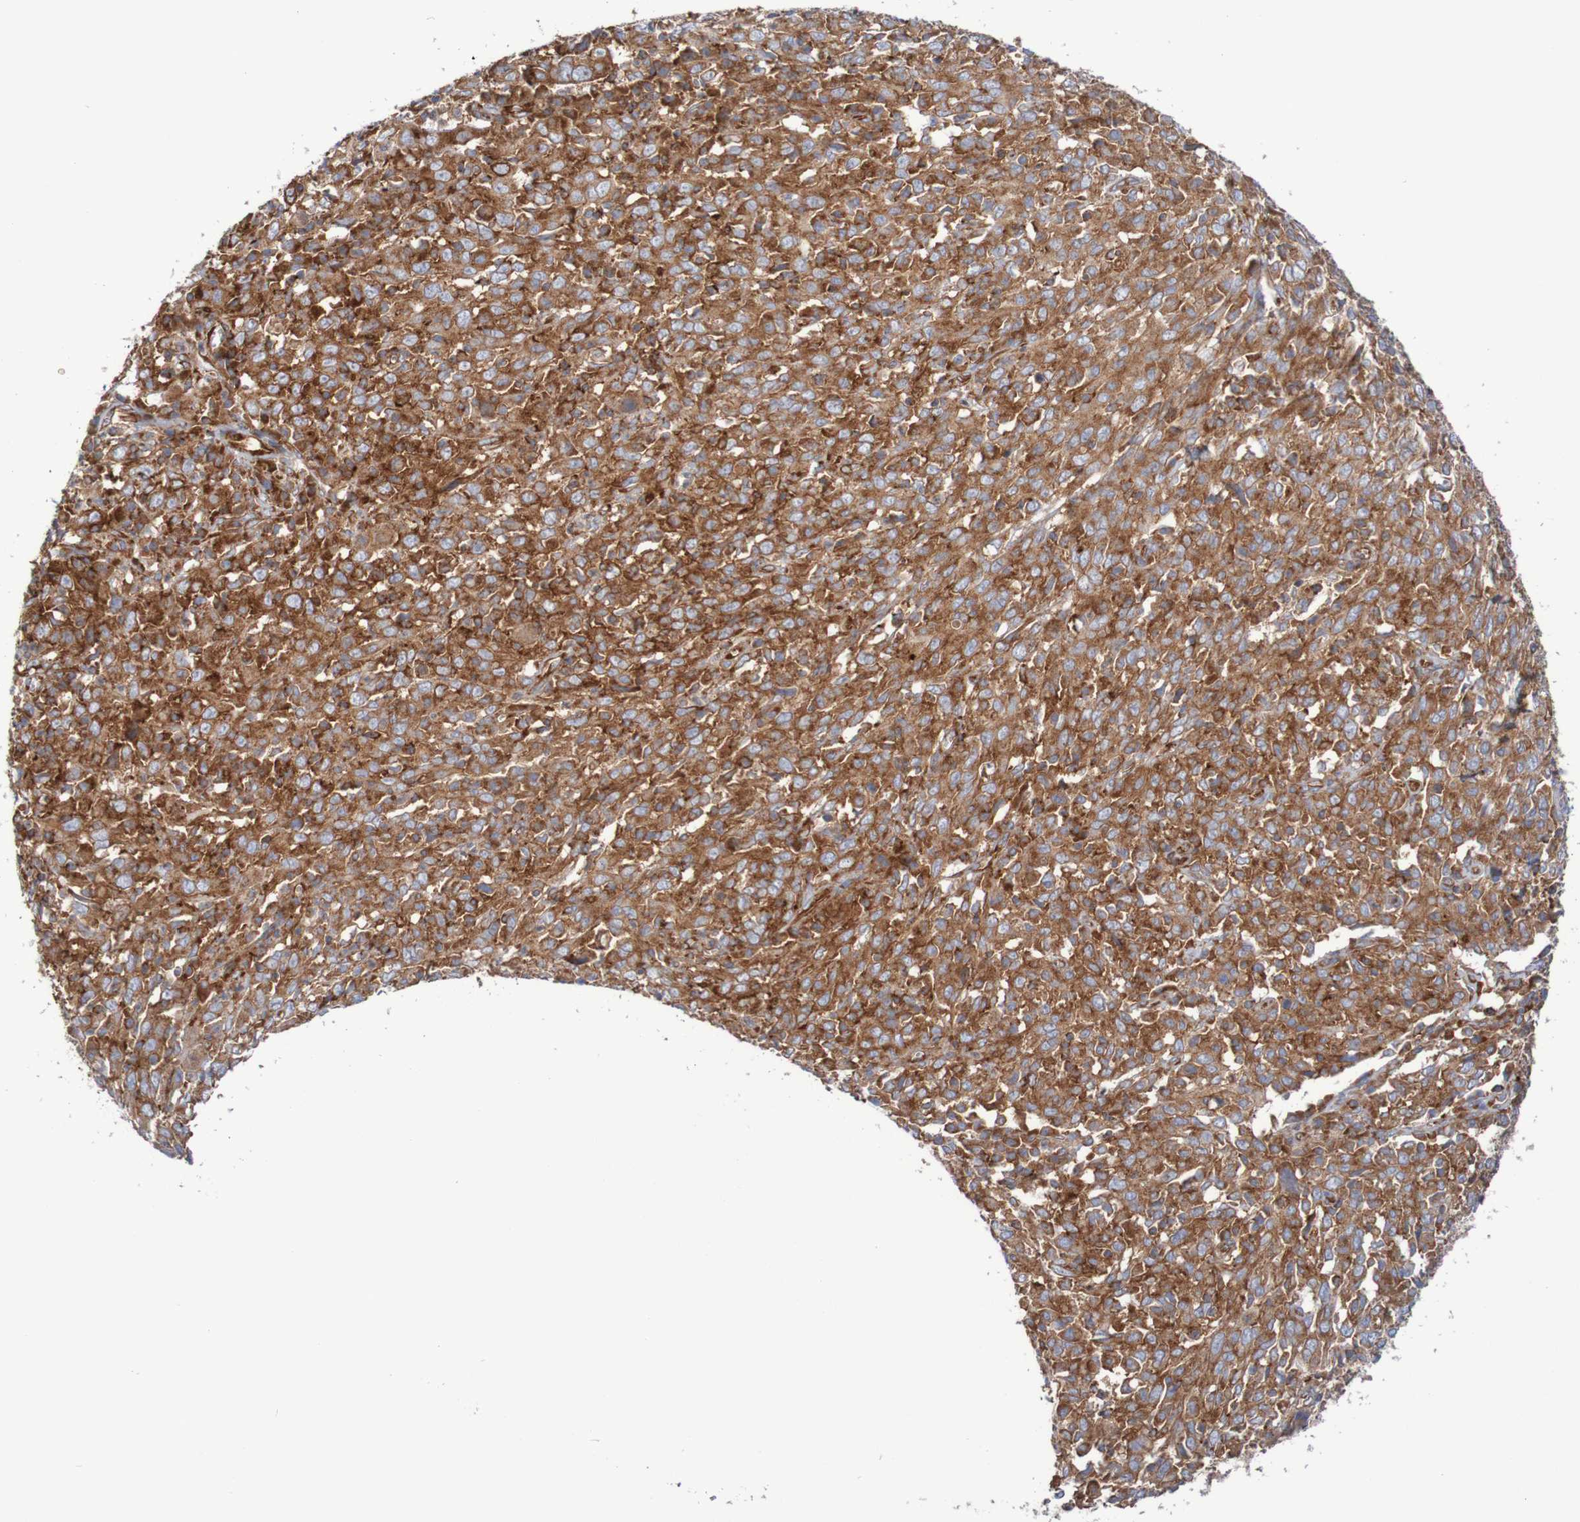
{"staining": {"intensity": "moderate", "quantity": ">75%", "location": "cytoplasmic/membranous"}, "tissue": "cervical cancer", "cell_type": "Tumor cells", "image_type": "cancer", "snomed": [{"axis": "morphology", "description": "Squamous cell carcinoma, NOS"}, {"axis": "topography", "description": "Cervix"}], "caption": "Human squamous cell carcinoma (cervical) stained for a protein (brown) displays moderate cytoplasmic/membranous positive expression in about >75% of tumor cells.", "gene": "FXR2", "patient": {"sex": "female", "age": 46}}